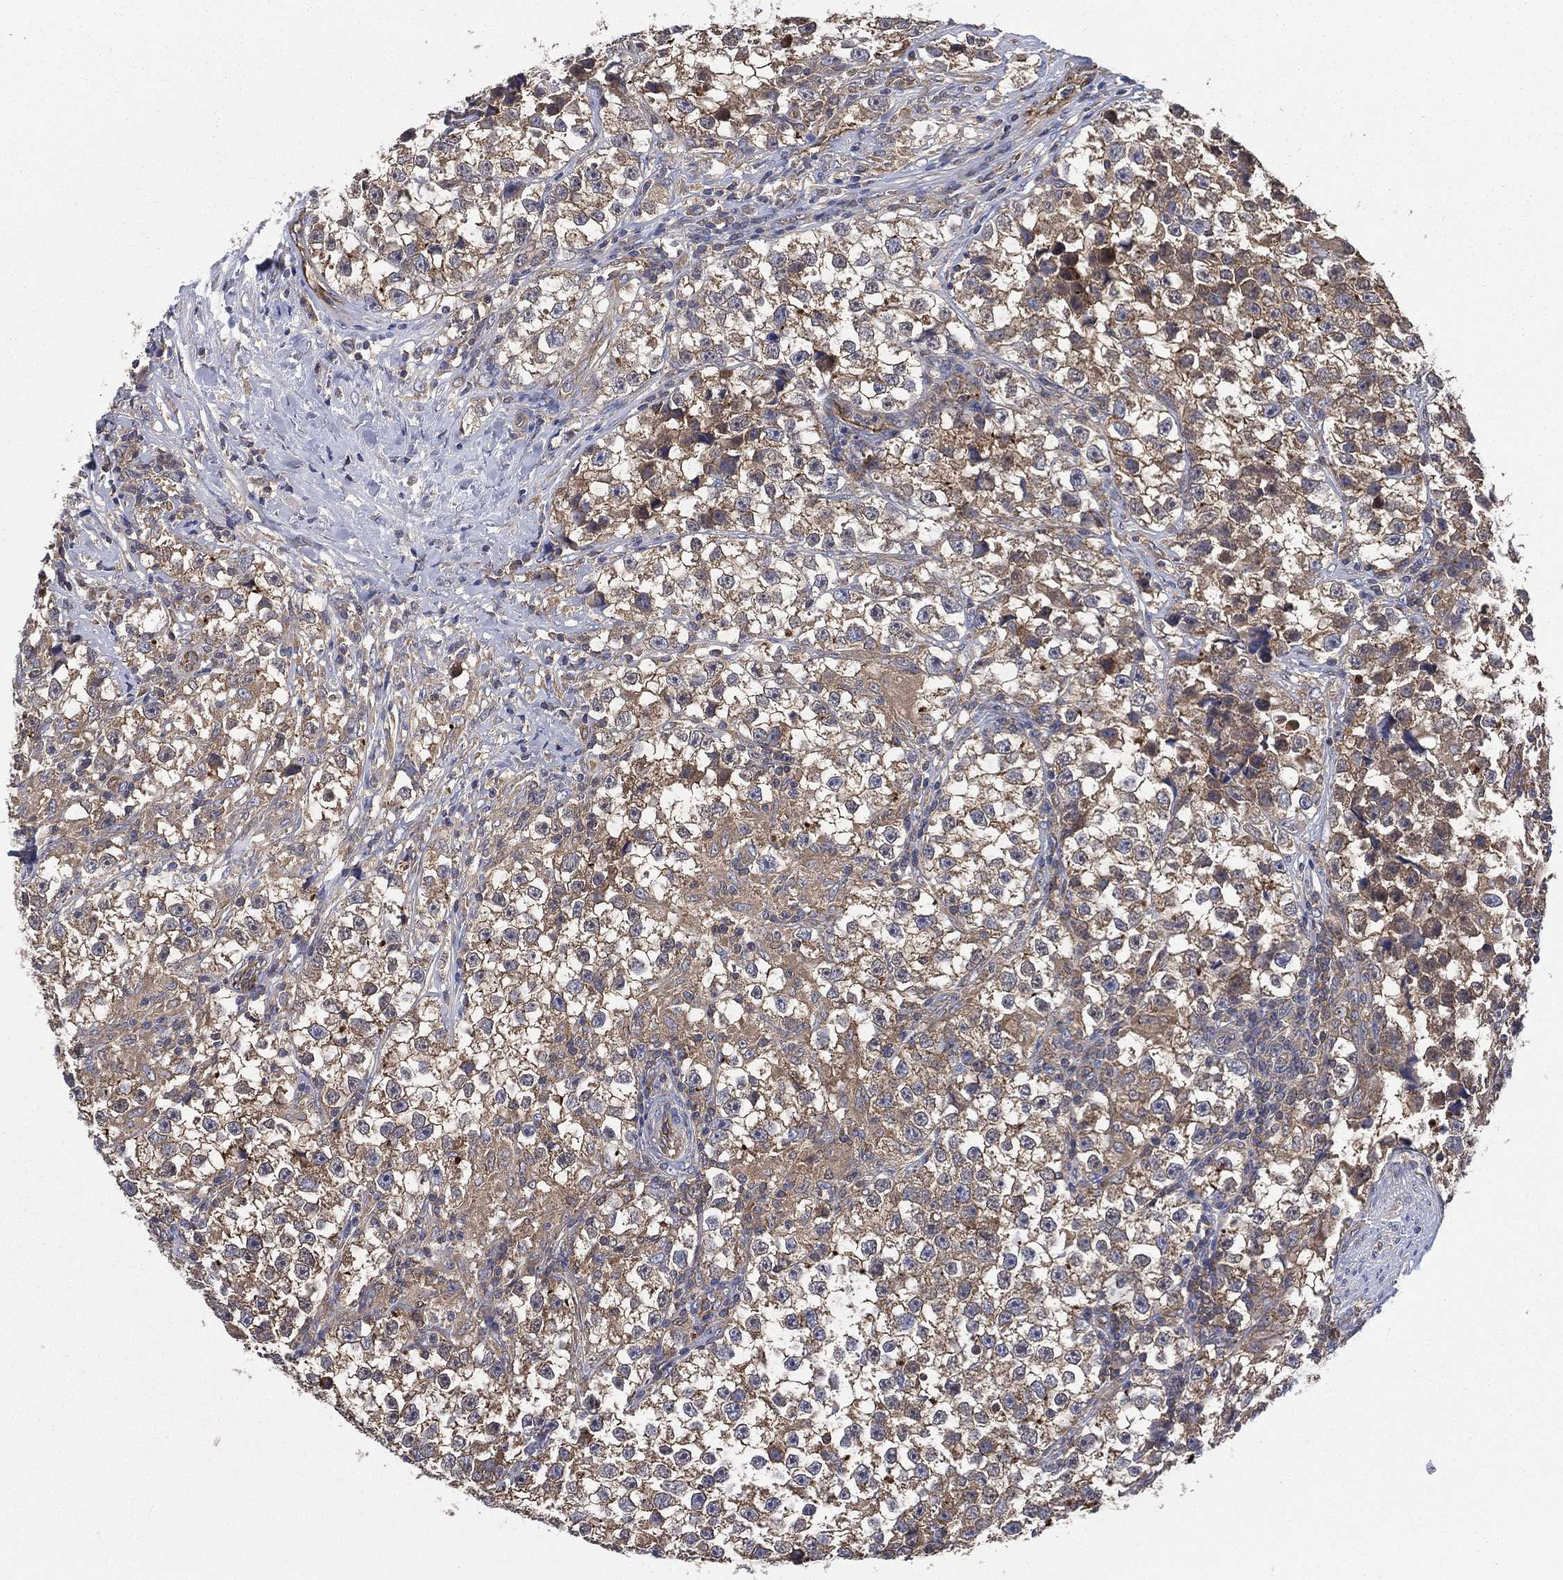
{"staining": {"intensity": "moderate", "quantity": "25%-75%", "location": "cytoplasmic/membranous"}, "tissue": "testis cancer", "cell_type": "Tumor cells", "image_type": "cancer", "snomed": [{"axis": "morphology", "description": "Seminoma, NOS"}, {"axis": "topography", "description": "Testis"}], "caption": "Tumor cells show moderate cytoplasmic/membranous positivity in about 25%-75% of cells in testis cancer.", "gene": "SMPD3", "patient": {"sex": "male", "age": 46}}